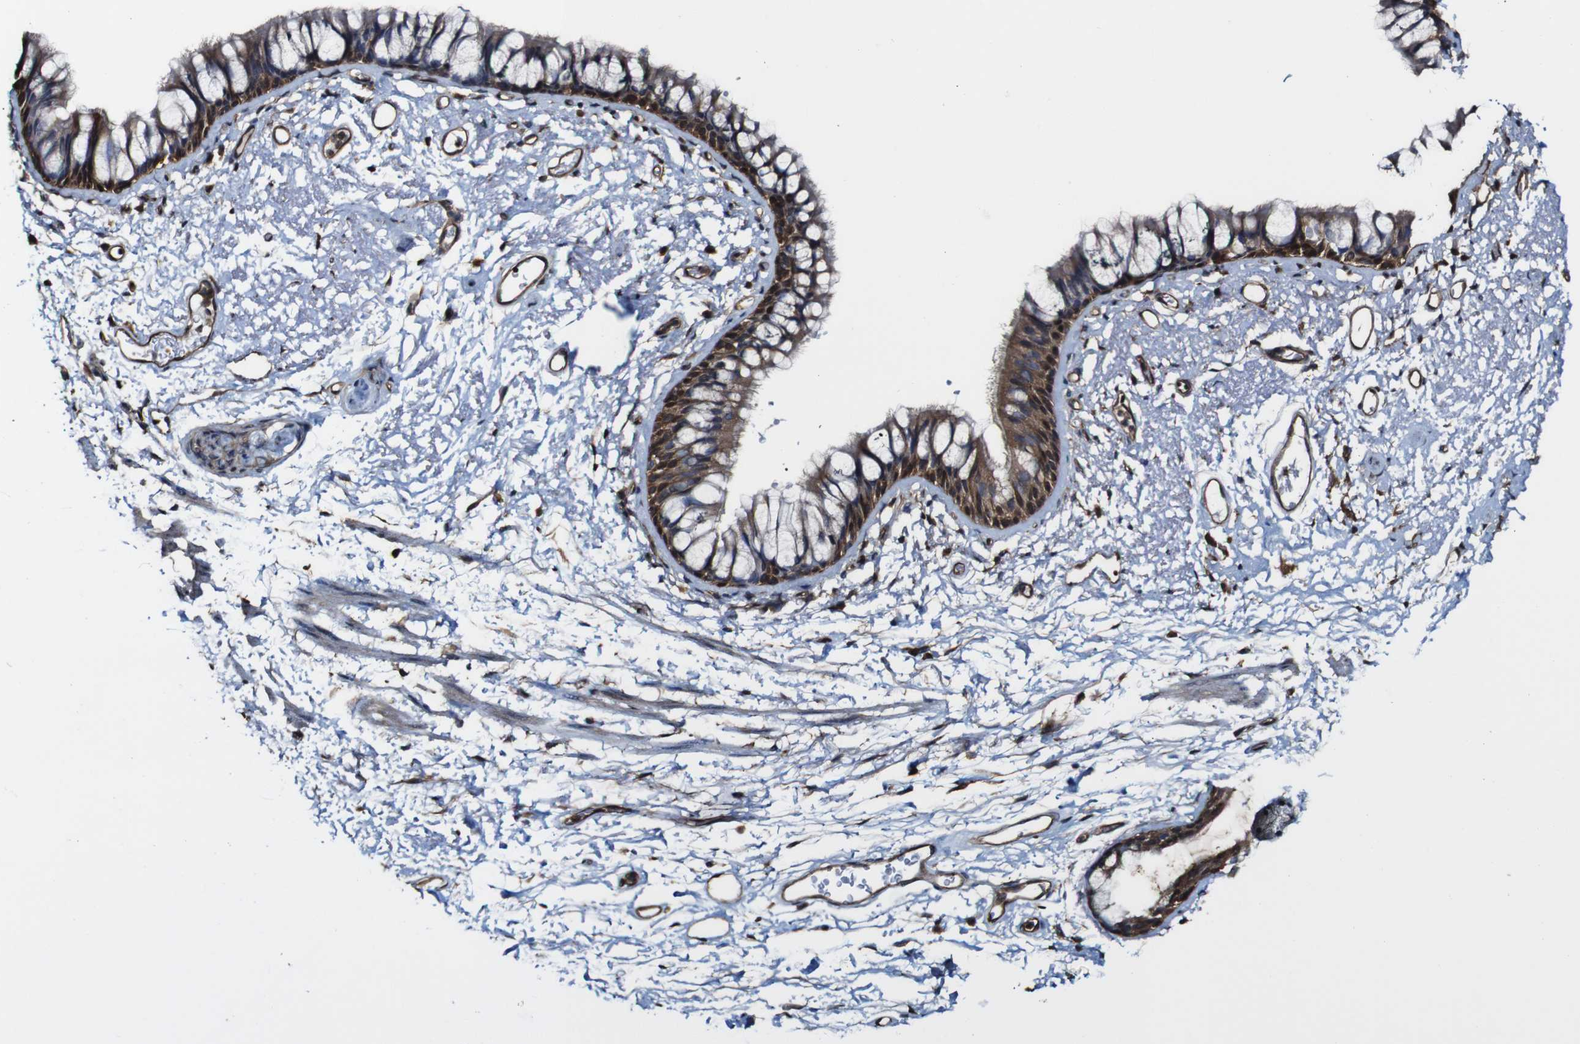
{"staining": {"intensity": "moderate", "quantity": ">75%", "location": "cytoplasmic/membranous"}, "tissue": "adipose tissue", "cell_type": "Adipocytes", "image_type": "normal", "snomed": [{"axis": "morphology", "description": "Normal tissue, NOS"}, {"axis": "topography", "description": "Bronchus"}], "caption": "Immunohistochemistry (IHC) staining of normal adipose tissue, which shows medium levels of moderate cytoplasmic/membranous positivity in approximately >75% of adipocytes indicating moderate cytoplasmic/membranous protein positivity. The staining was performed using DAB (3,3'-diaminobenzidine) (brown) for protein detection and nuclei were counterstained in hematoxylin (blue).", "gene": "PTPRR", "patient": {"sex": "female", "age": 73}}